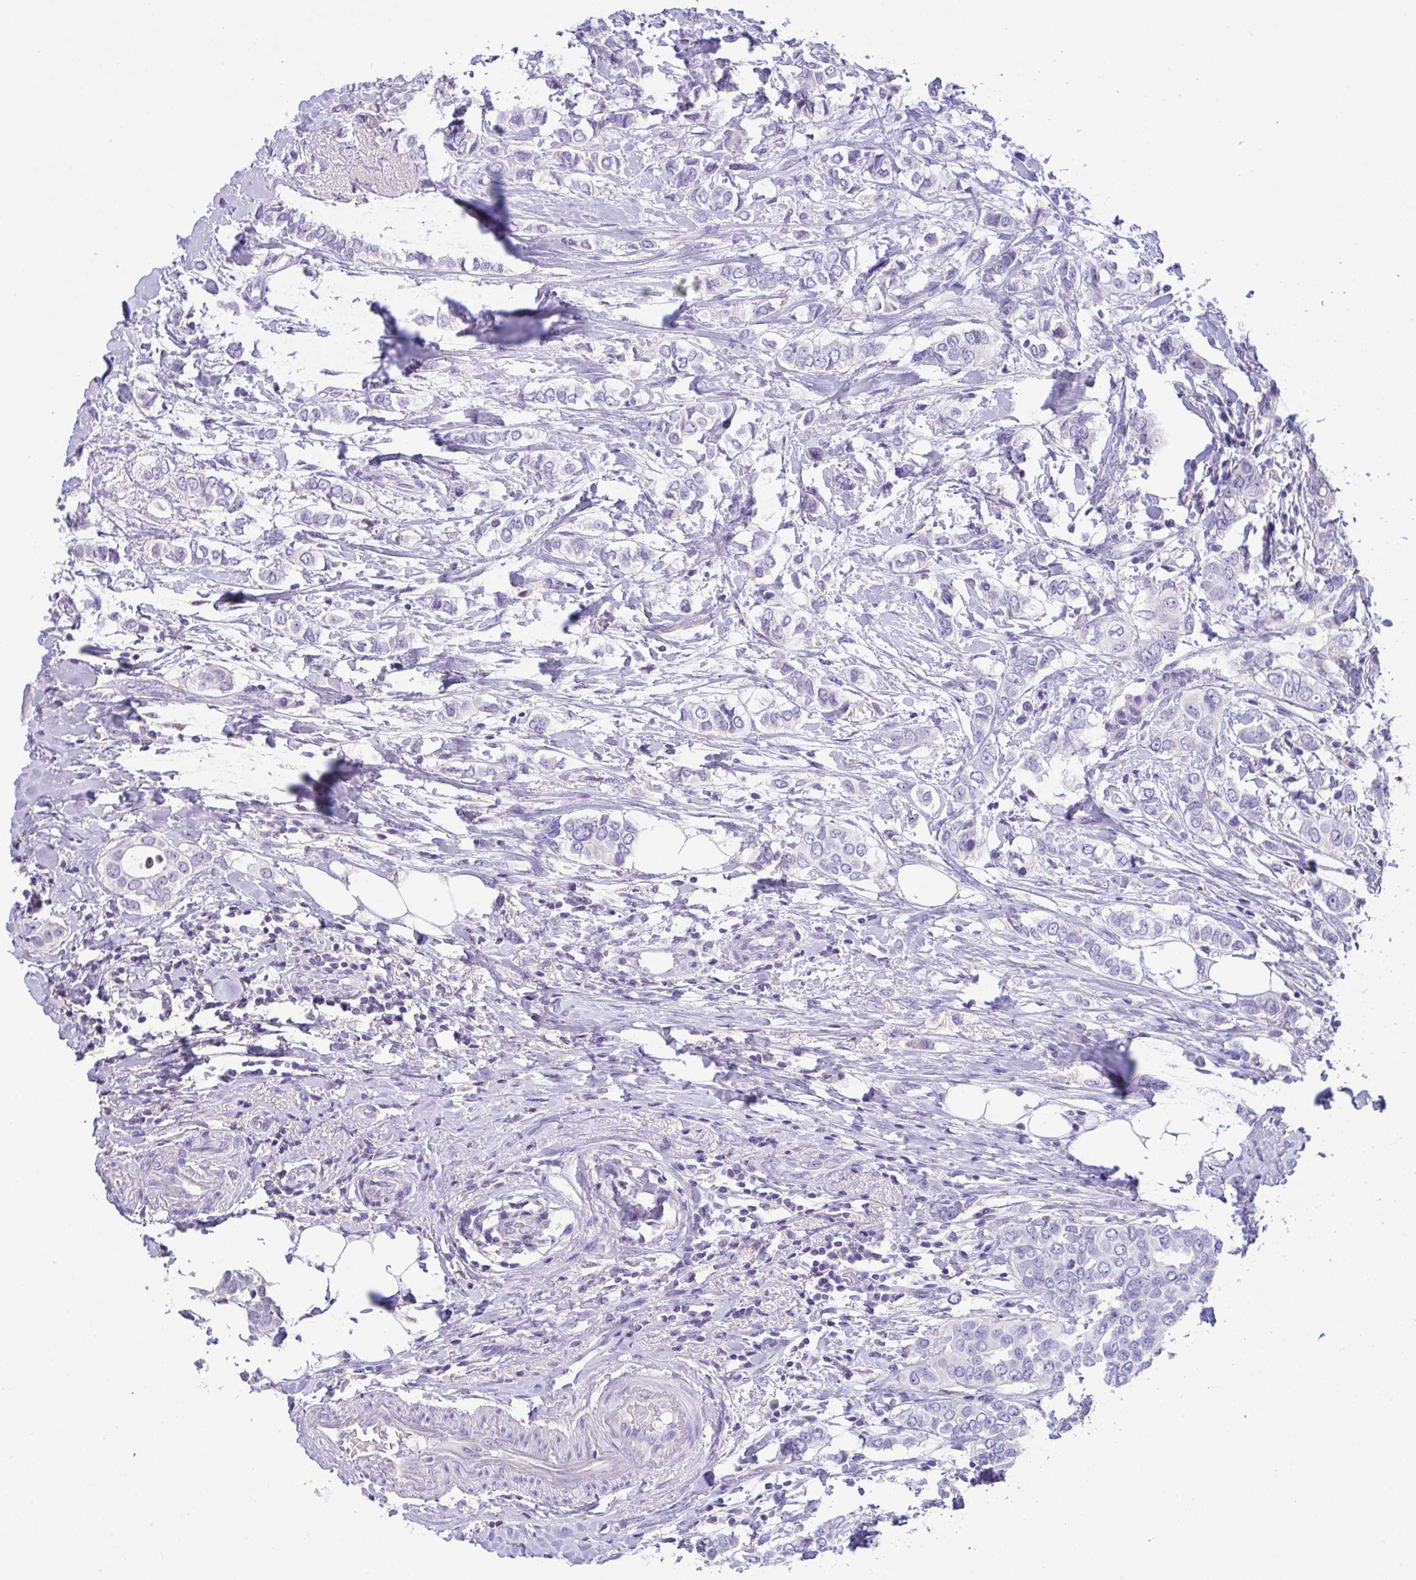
{"staining": {"intensity": "negative", "quantity": "none", "location": "none"}, "tissue": "breast cancer", "cell_type": "Tumor cells", "image_type": "cancer", "snomed": [{"axis": "morphology", "description": "Lobular carcinoma"}, {"axis": "topography", "description": "Breast"}], "caption": "This is an IHC micrograph of human lobular carcinoma (breast). There is no expression in tumor cells.", "gene": "CA10", "patient": {"sex": "female", "age": 51}}